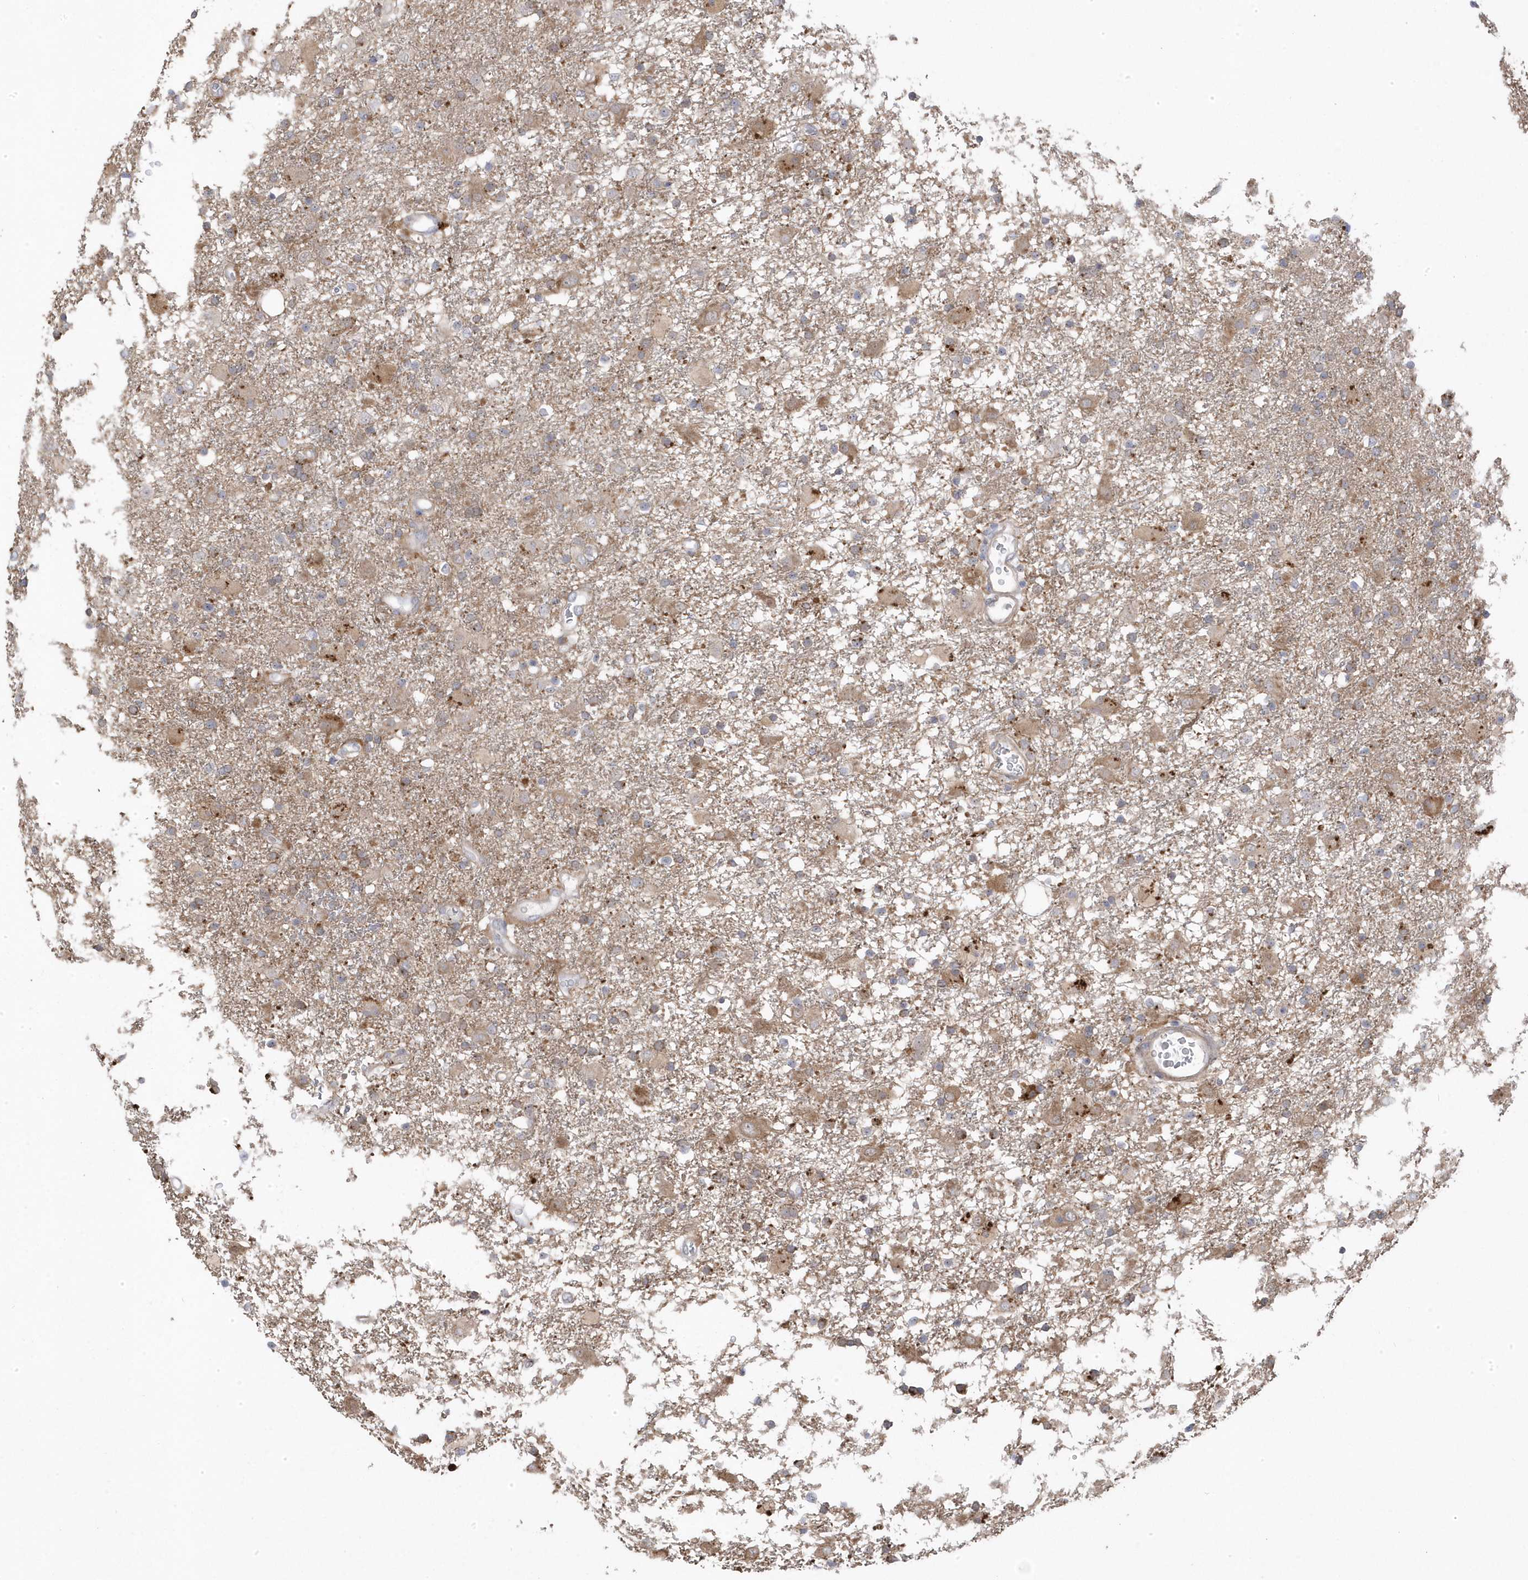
{"staining": {"intensity": "moderate", "quantity": ">75%", "location": "cytoplasmic/membranous"}, "tissue": "glioma", "cell_type": "Tumor cells", "image_type": "cancer", "snomed": [{"axis": "morphology", "description": "Glioma, malignant, Low grade"}, {"axis": "topography", "description": "Brain"}], "caption": "A brown stain highlights moderate cytoplasmic/membranous staining of a protein in human malignant low-grade glioma tumor cells.", "gene": "GTPBP6", "patient": {"sex": "male", "age": 65}}